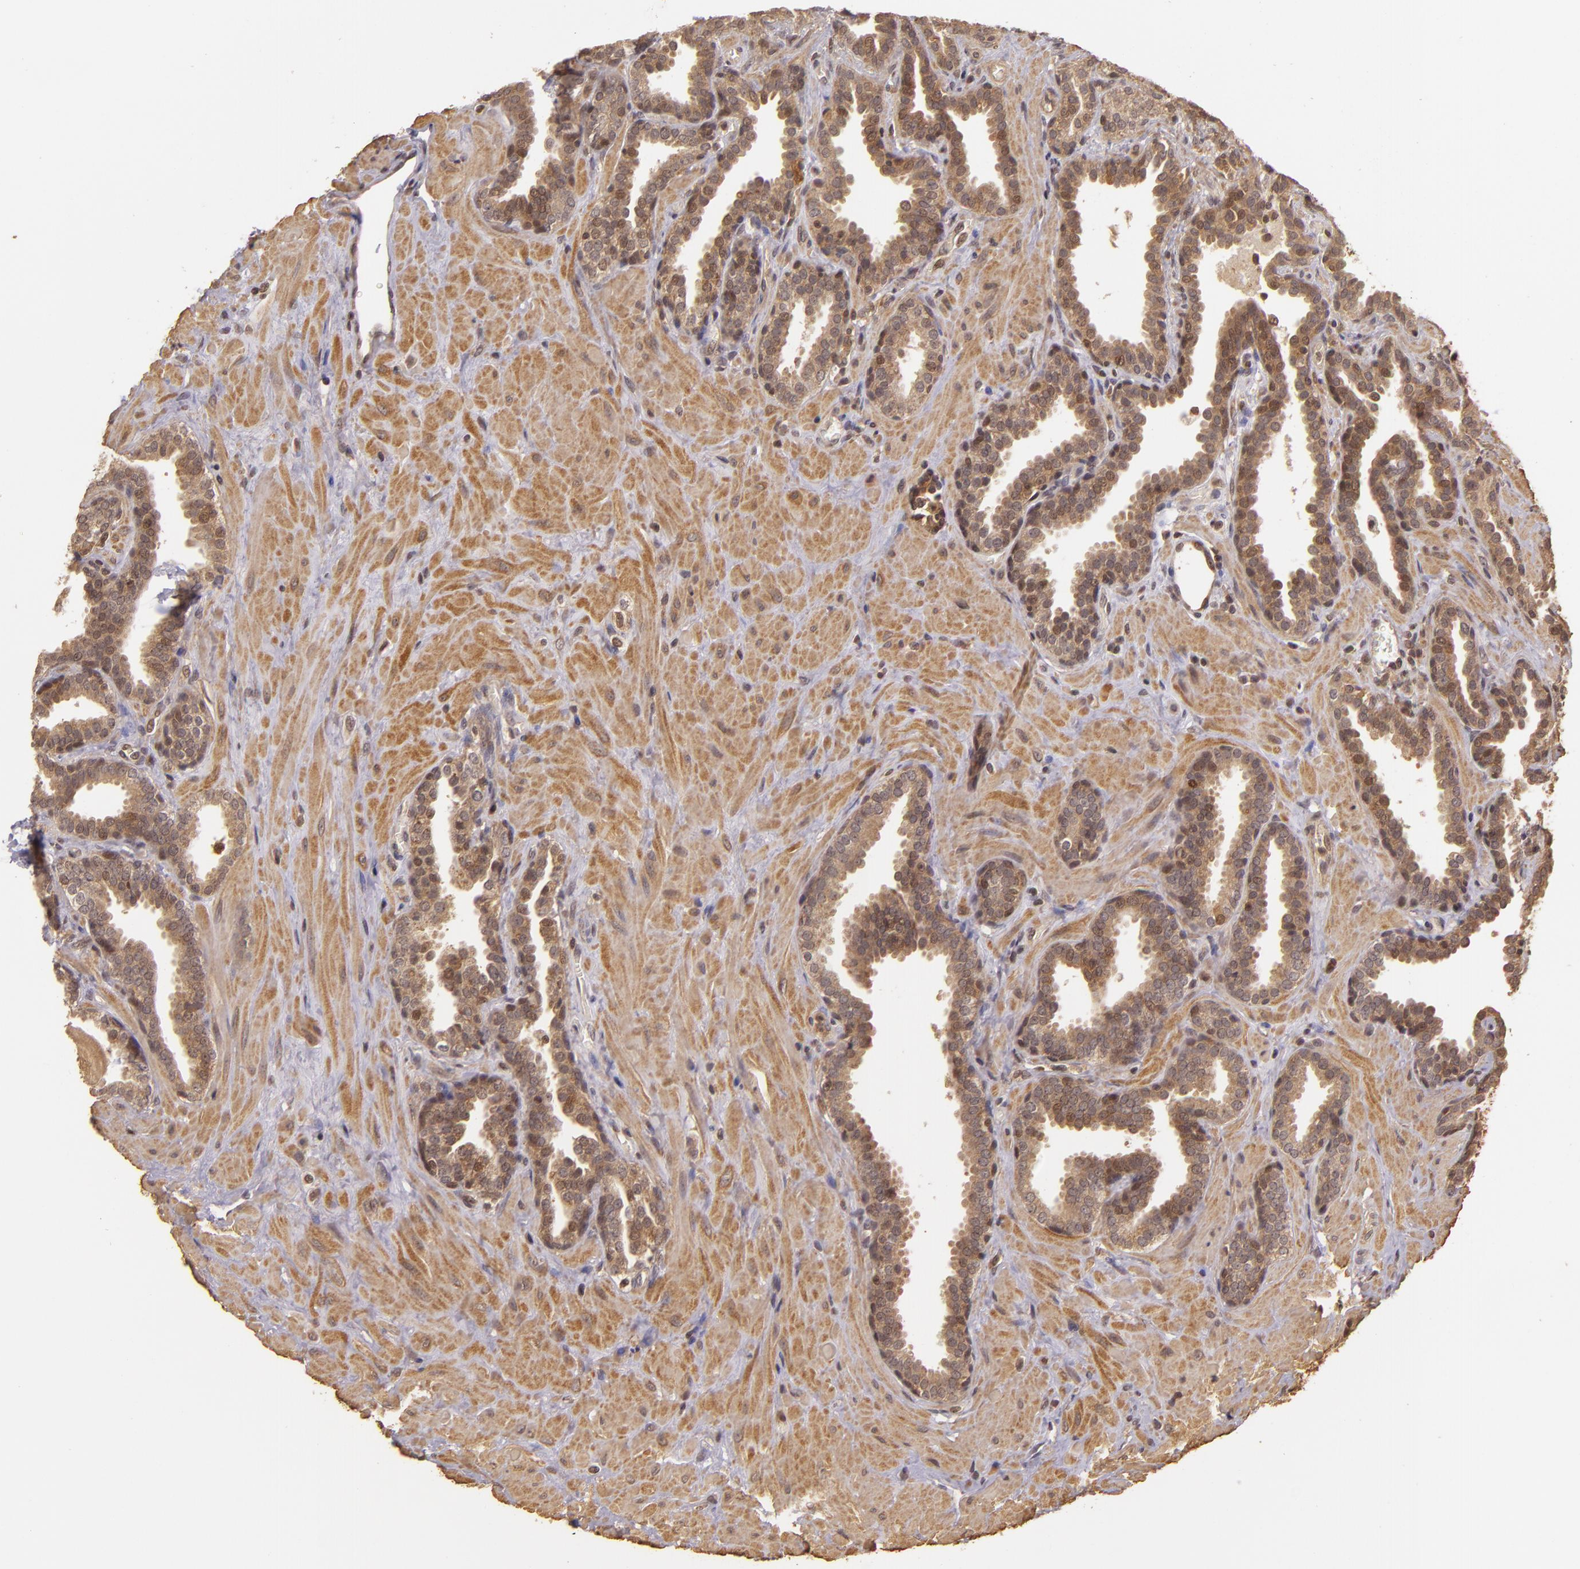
{"staining": {"intensity": "weak", "quantity": ">75%", "location": "cytoplasmic/membranous,nuclear"}, "tissue": "prostate", "cell_type": "Glandular cells", "image_type": "normal", "snomed": [{"axis": "morphology", "description": "Normal tissue, NOS"}, {"axis": "topography", "description": "Prostate"}], "caption": "Immunohistochemistry (IHC) histopathology image of normal prostate stained for a protein (brown), which displays low levels of weak cytoplasmic/membranous,nuclear positivity in about >75% of glandular cells.", "gene": "TXNRD2", "patient": {"sex": "male", "age": 51}}